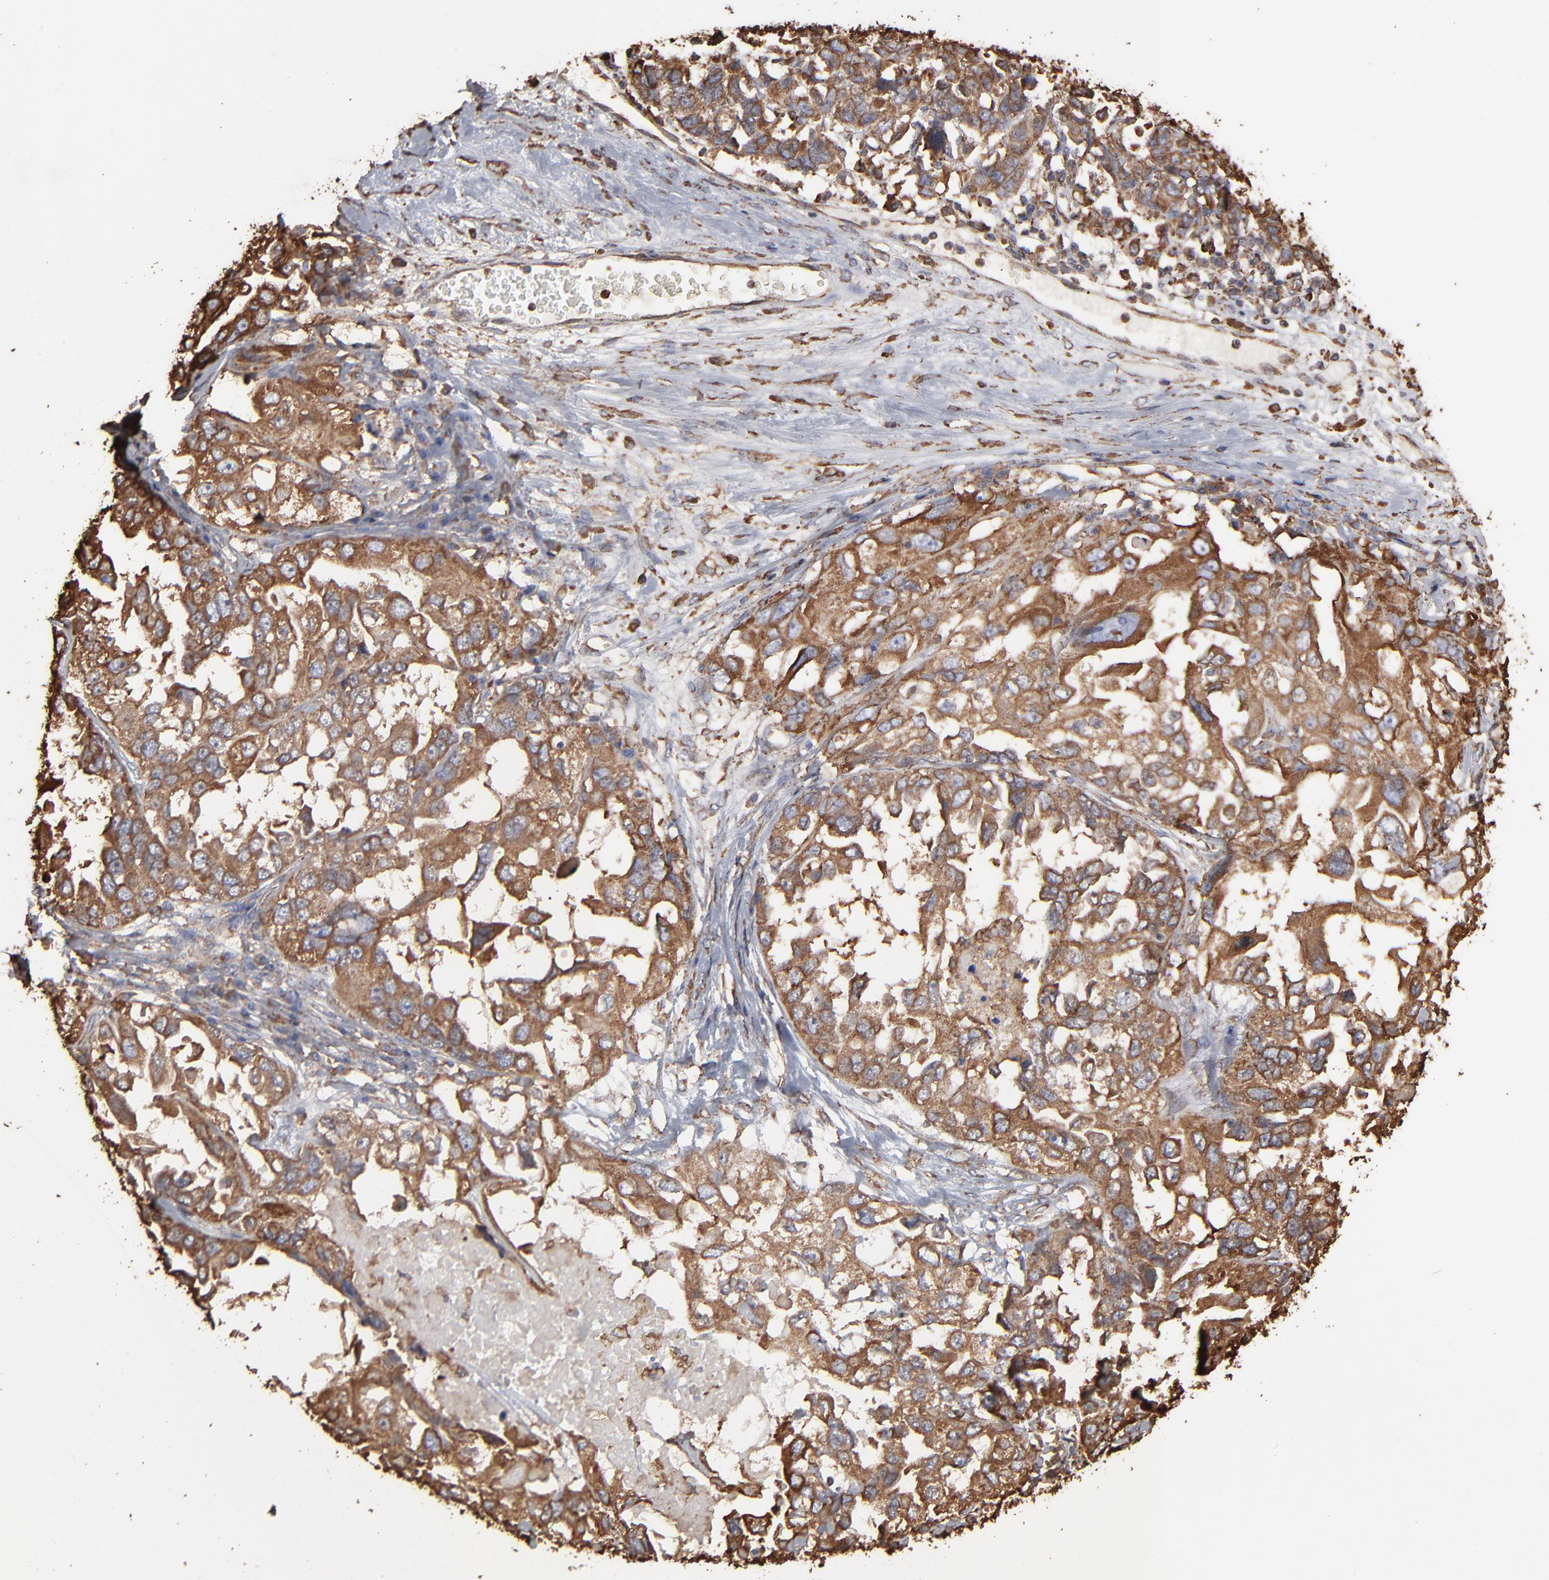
{"staining": {"intensity": "moderate", "quantity": ">75%", "location": "cytoplasmic/membranous"}, "tissue": "ovarian cancer", "cell_type": "Tumor cells", "image_type": "cancer", "snomed": [{"axis": "morphology", "description": "Cystadenocarcinoma, serous, NOS"}, {"axis": "topography", "description": "Ovary"}], "caption": "Immunohistochemistry (IHC) micrograph of human ovarian serous cystadenocarcinoma stained for a protein (brown), which exhibits medium levels of moderate cytoplasmic/membranous staining in approximately >75% of tumor cells.", "gene": "PDIA3", "patient": {"sex": "female", "age": 82}}